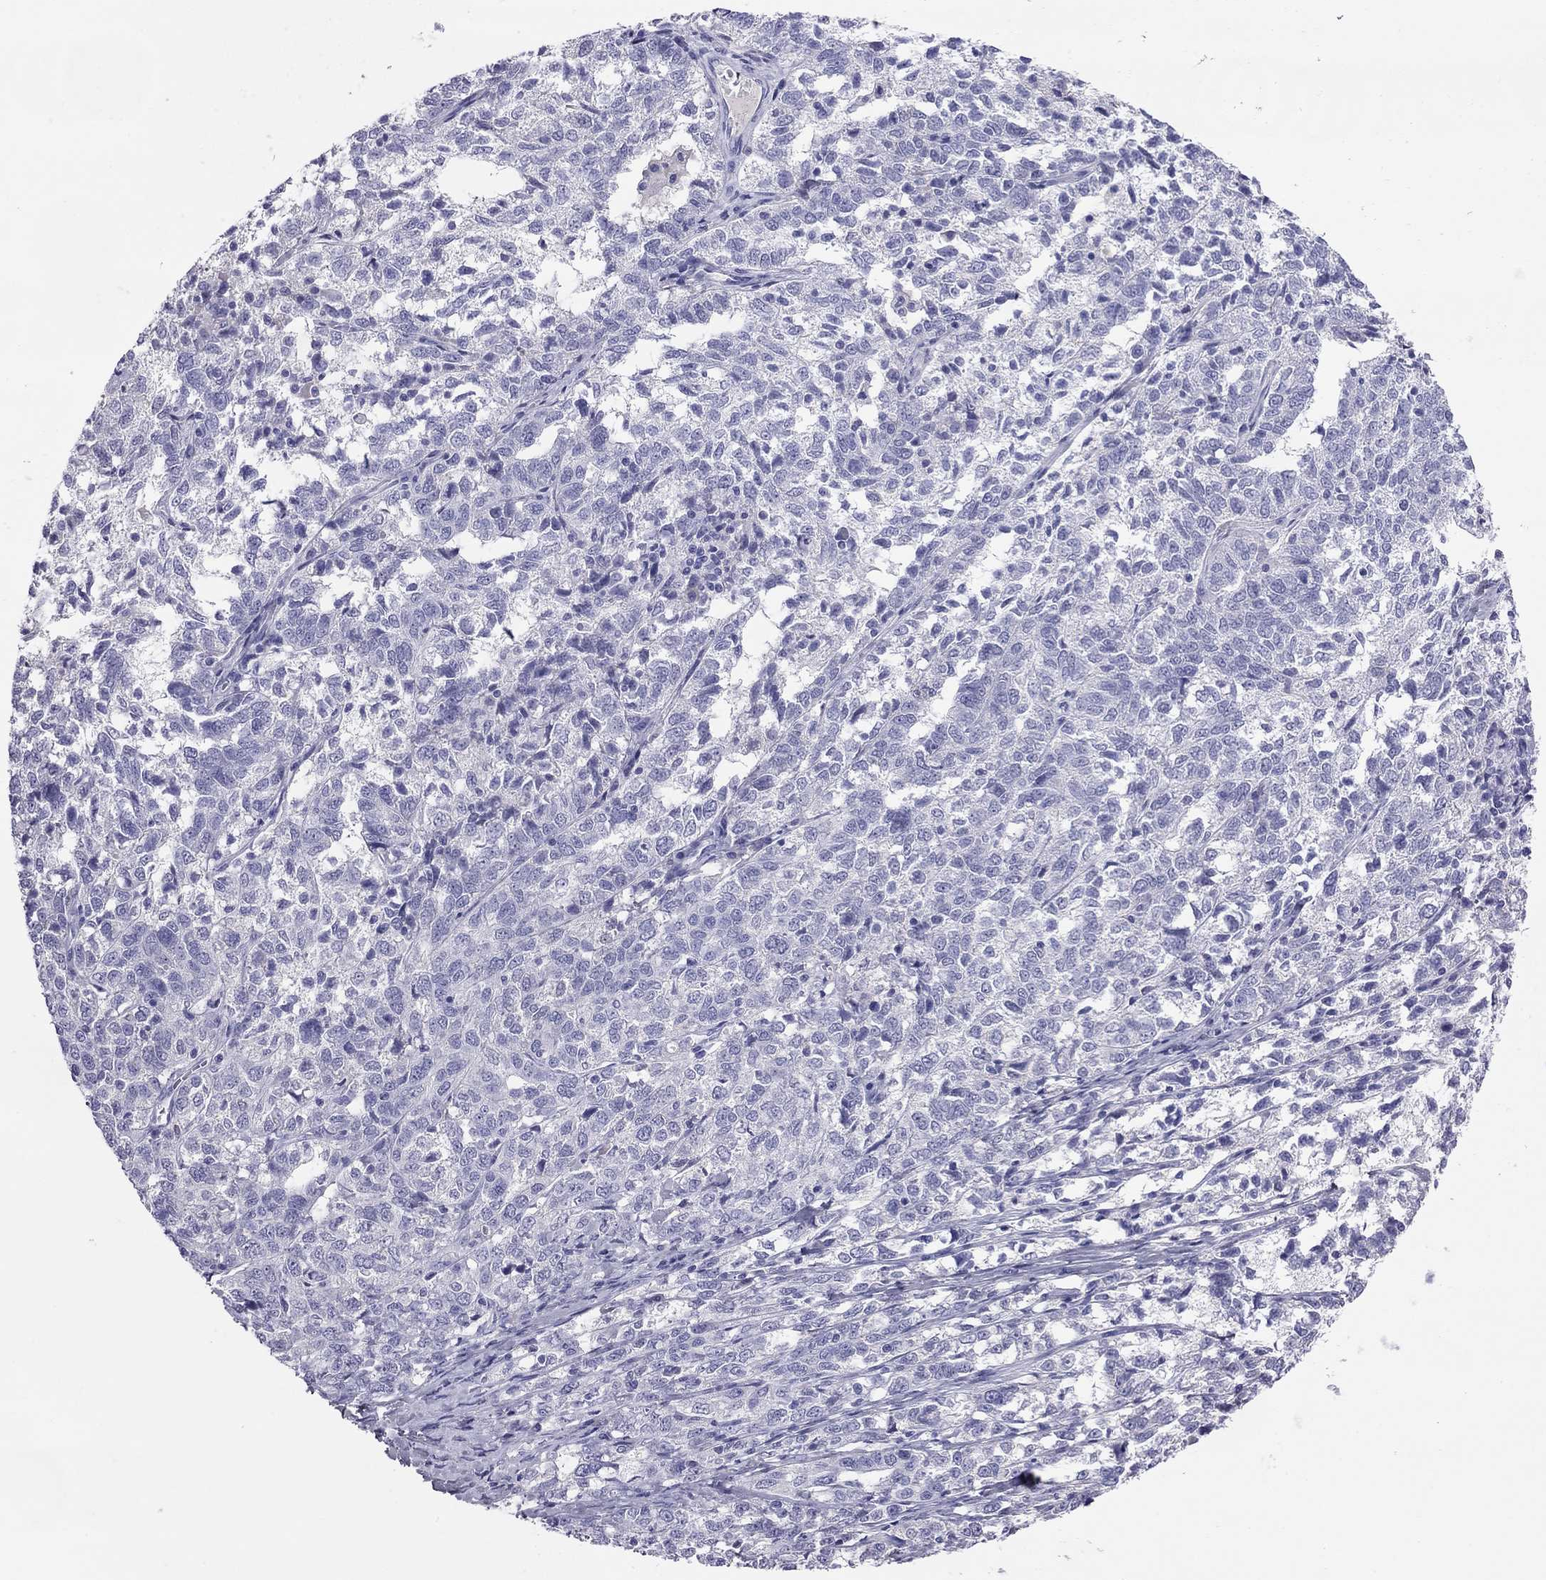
{"staining": {"intensity": "negative", "quantity": "none", "location": "none"}, "tissue": "ovarian cancer", "cell_type": "Tumor cells", "image_type": "cancer", "snomed": [{"axis": "morphology", "description": "Cystadenocarcinoma, serous, NOS"}, {"axis": "topography", "description": "Ovary"}], "caption": "A micrograph of serous cystadenocarcinoma (ovarian) stained for a protein exhibits no brown staining in tumor cells.", "gene": "ODF4", "patient": {"sex": "female", "age": 71}}